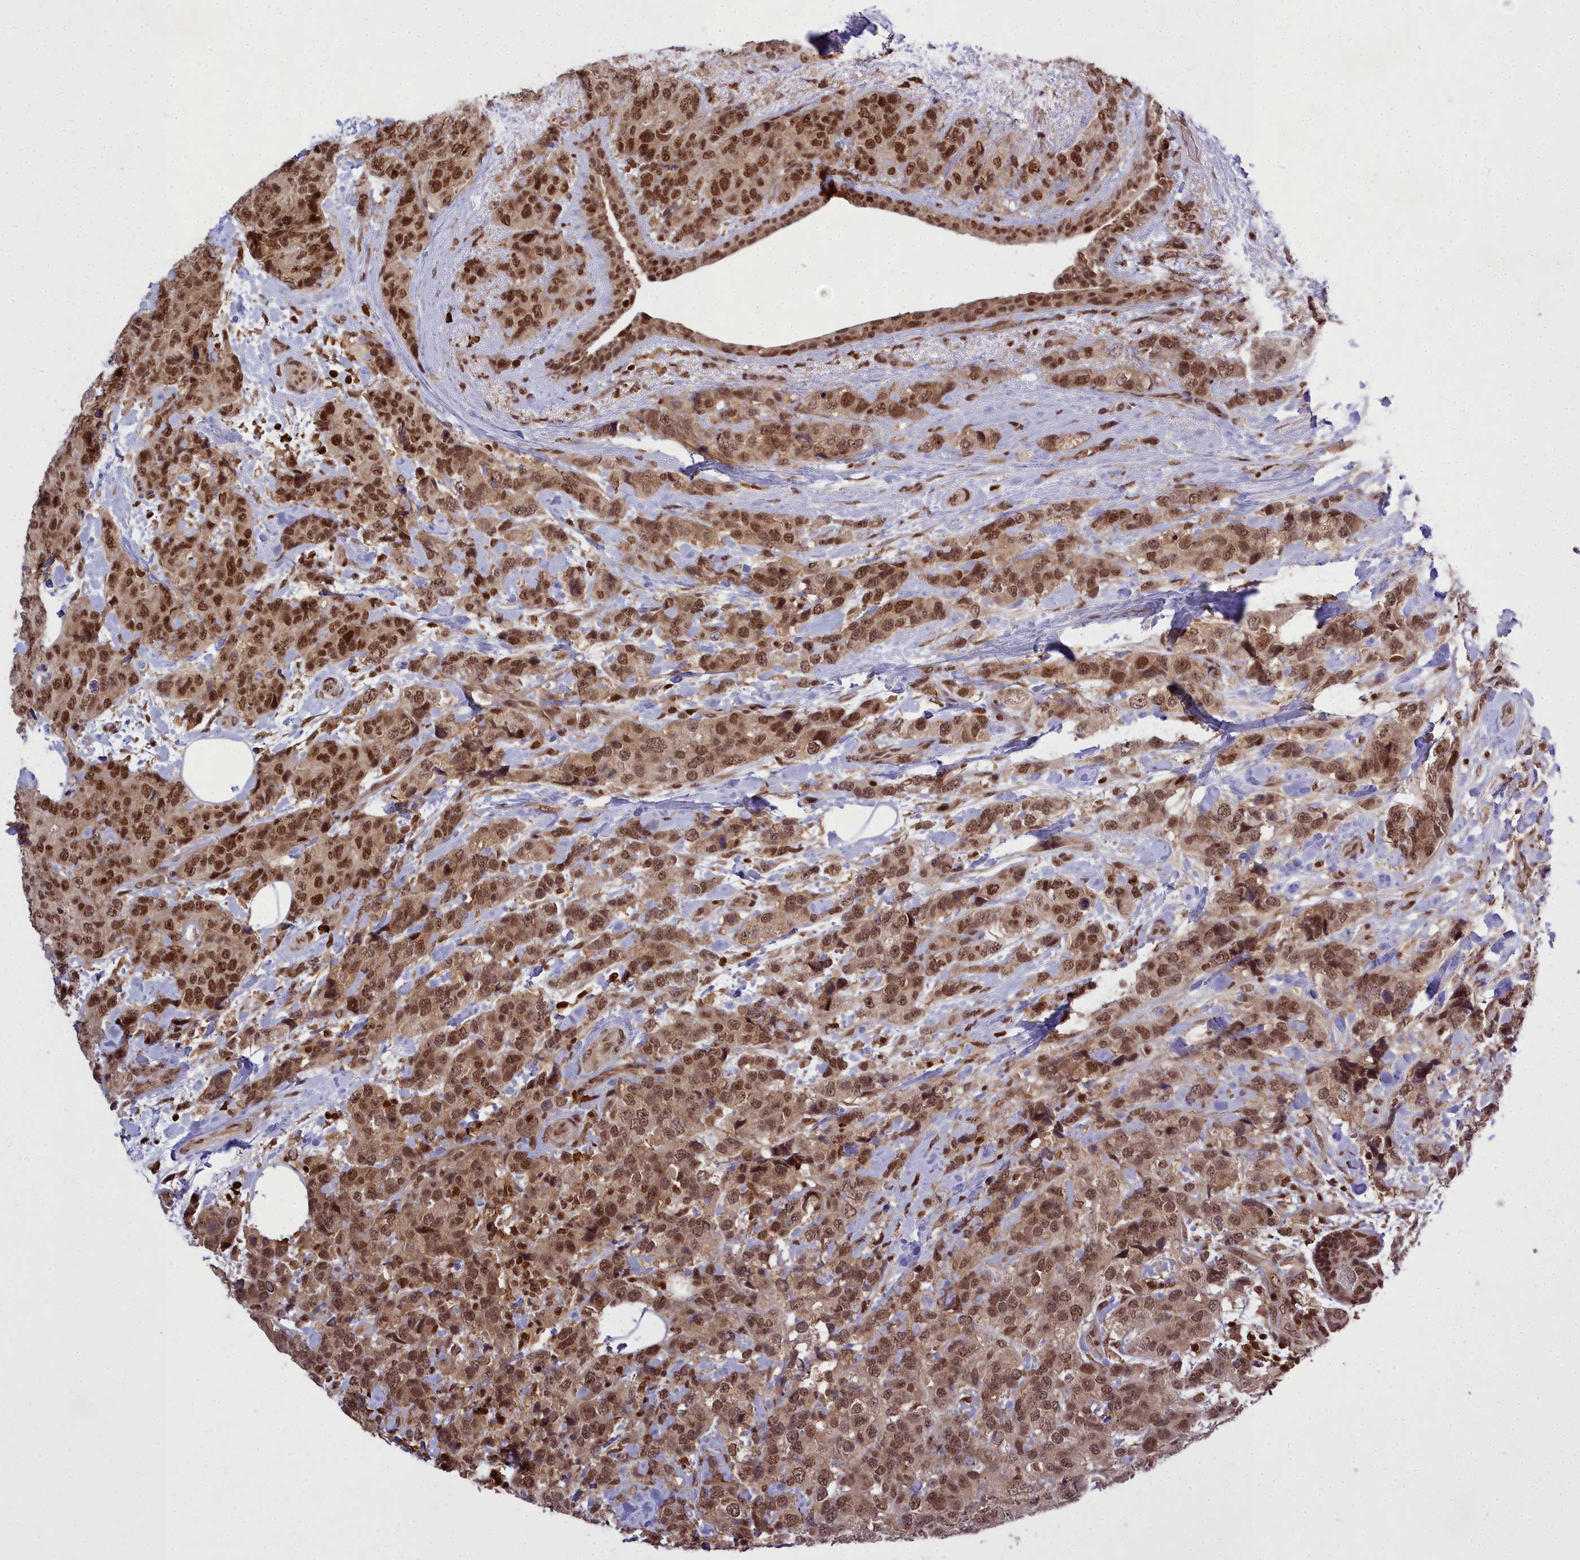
{"staining": {"intensity": "moderate", "quantity": ">75%", "location": "nuclear"}, "tissue": "breast cancer", "cell_type": "Tumor cells", "image_type": "cancer", "snomed": [{"axis": "morphology", "description": "Lobular carcinoma"}, {"axis": "topography", "description": "Breast"}], "caption": "A histopathology image of breast lobular carcinoma stained for a protein shows moderate nuclear brown staining in tumor cells. (Stains: DAB in brown, nuclei in blue, Microscopy: brightfield microscopy at high magnification).", "gene": "GMEB1", "patient": {"sex": "female", "age": 59}}